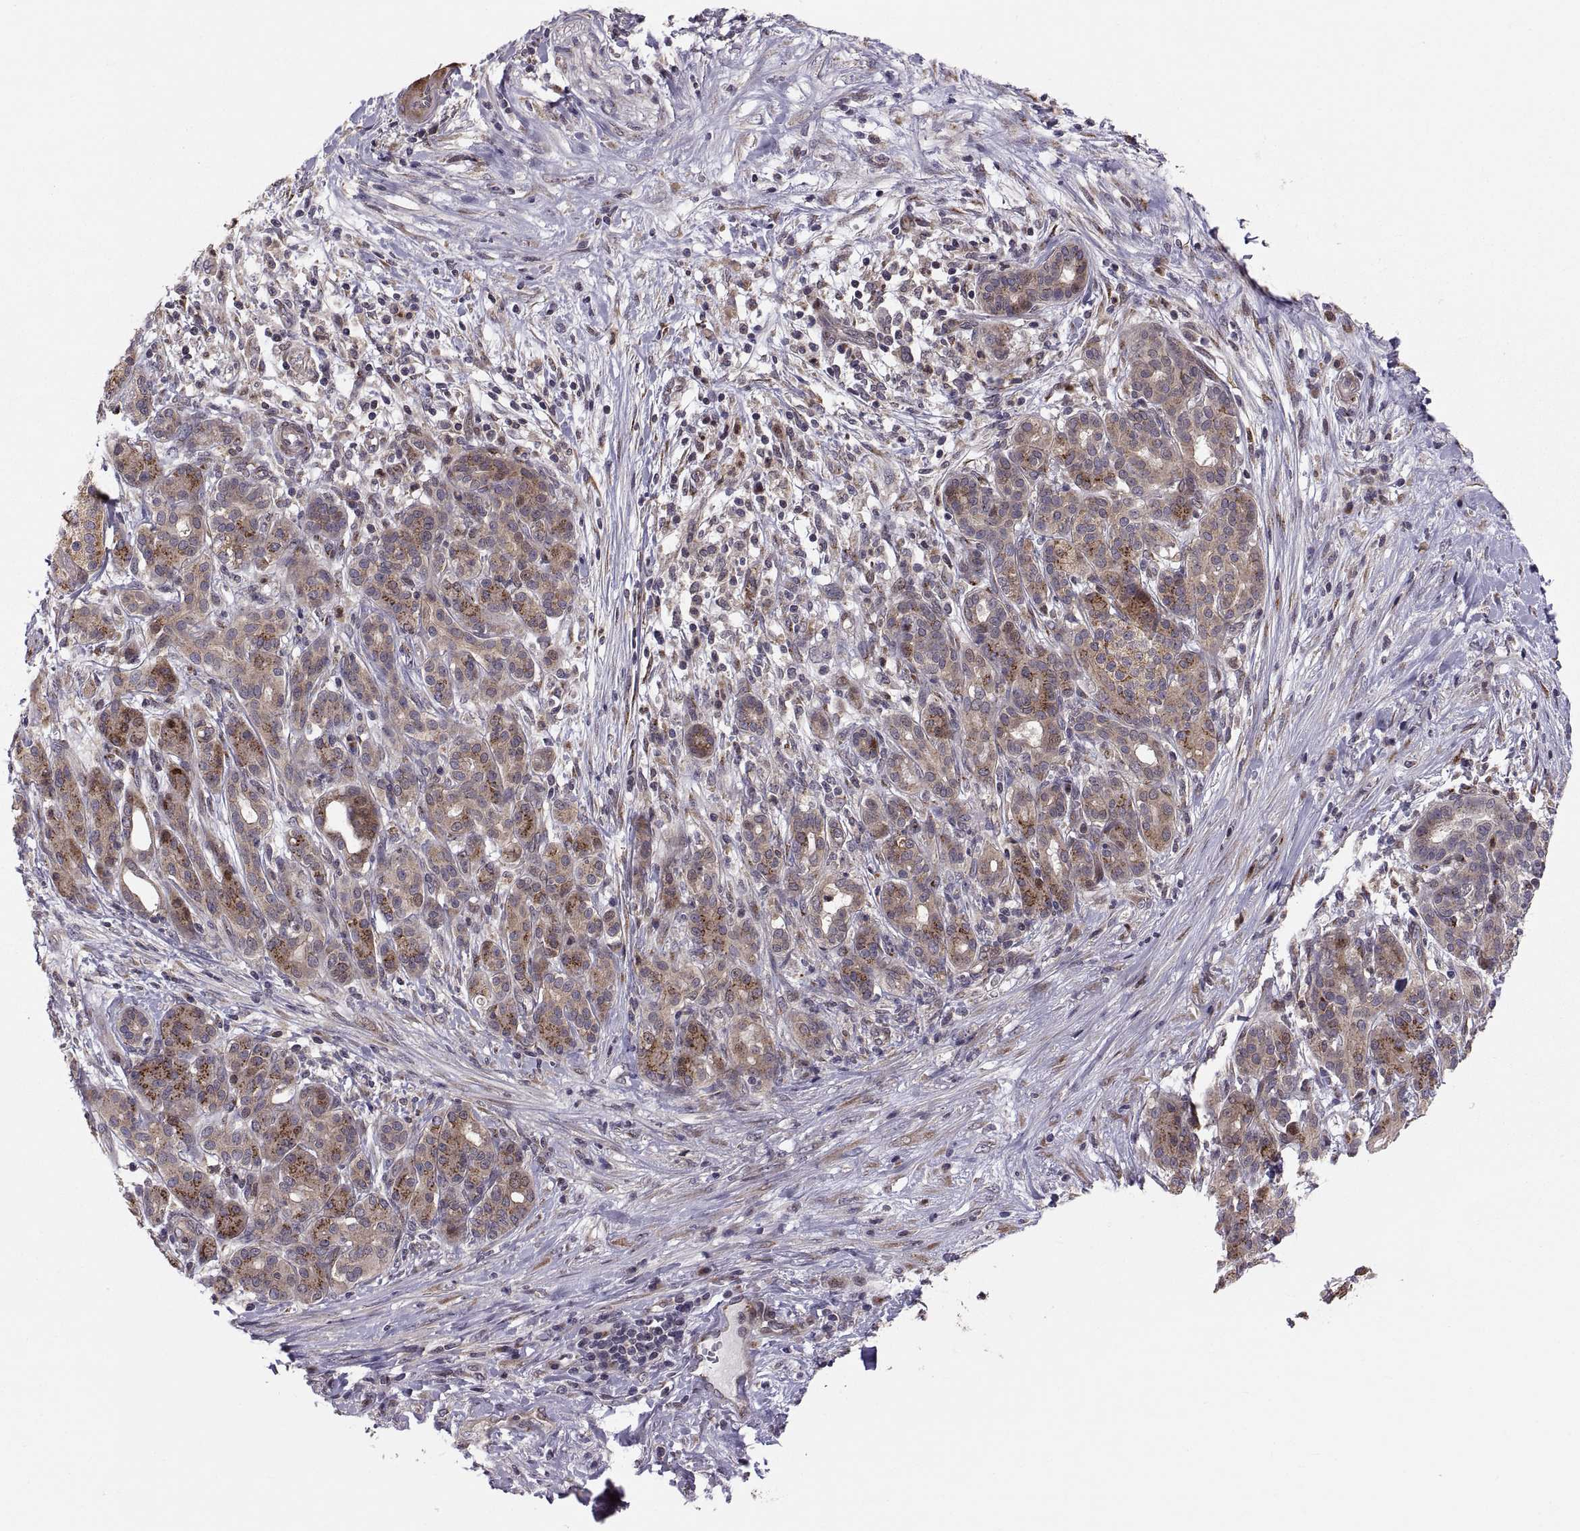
{"staining": {"intensity": "moderate", "quantity": "25%-75%", "location": "cytoplasmic/membranous"}, "tissue": "pancreatic cancer", "cell_type": "Tumor cells", "image_type": "cancer", "snomed": [{"axis": "morphology", "description": "Adenocarcinoma, NOS"}, {"axis": "topography", "description": "Pancreas"}], "caption": "Immunohistochemical staining of human adenocarcinoma (pancreatic) reveals moderate cytoplasmic/membranous protein staining in approximately 25%-75% of tumor cells.", "gene": "TESC", "patient": {"sex": "male", "age": 44}}